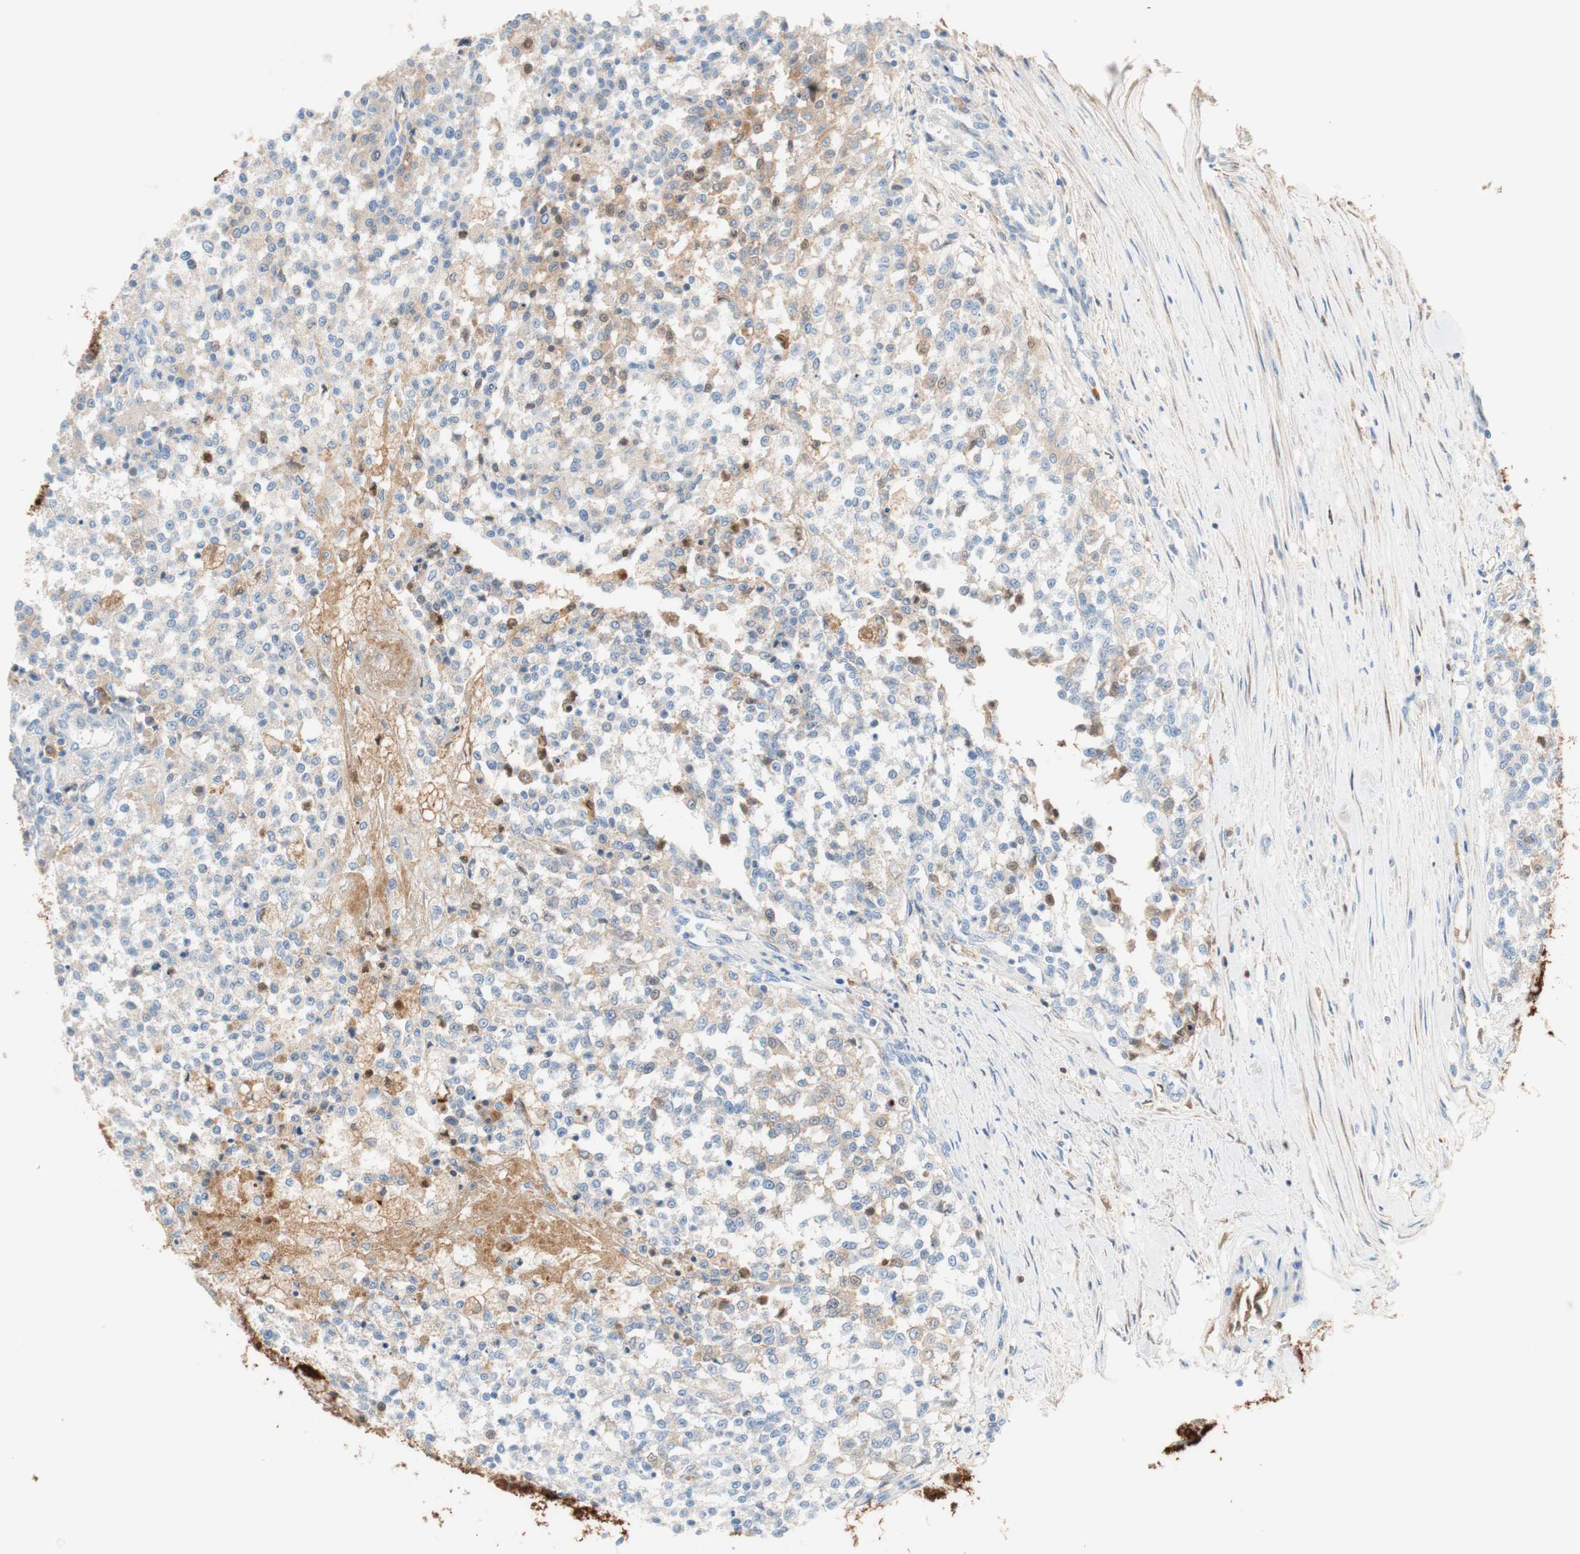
{"staining": {"intensity": "weak", "quantity": "25%-75%", "location": "cytoplasmic/membranous"}, "tissue": "testis cancer", "cell_type": "Tumor cells", "image_type": "cancer", "snomed": [{"axis": "morphology", "description": "Seminoma, NOS"}, {"axis": "topography", "description": "Testis"}], "caption": "Testis cancer stained with DAB (3,3'-diaminobenzidine) IHC displays low levels of weak cytoplasmic/membranous staining in about 25%-75% of tumor cells.", "gene": "RBP4", "patient": {"sex": "male", "age": 59}}